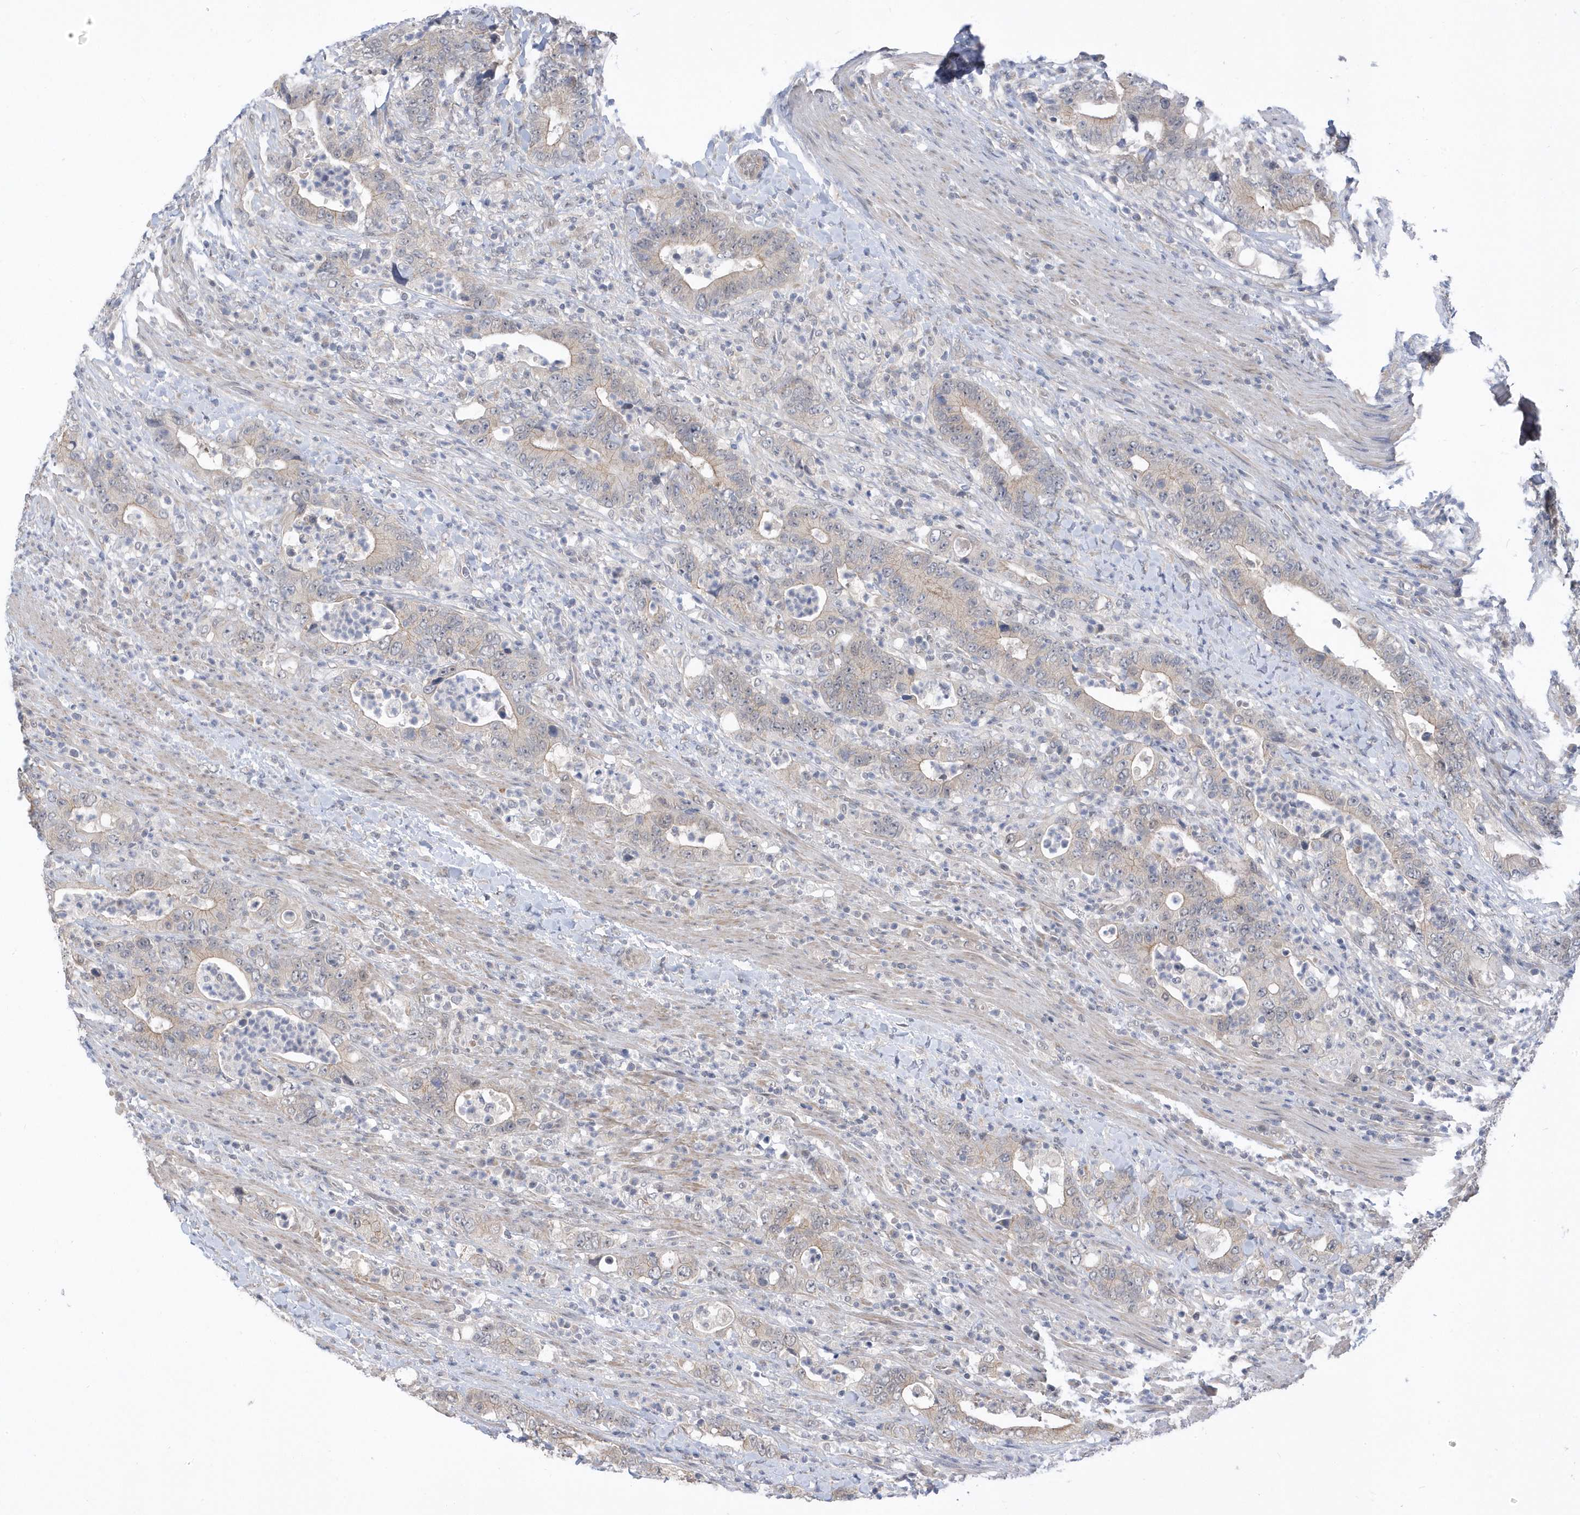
{"staining": {"intensity": "weak", "quantity": "<25%", "location": "cytoplasmic/membranous"}, "tissue": "colorectal cancer", "cell_type": "Tumor cells", "image_type": "cancer", "snomed": [{"axis": "morphology", "description": "Adenocarcinoma, NOS"}, {"axis": "topography", "description": "Colon"}], "caption": "Tumor cells are negative for brown protein staining in adenocarcinoma (colorectal). (Brightfield microscopy of DAB immunohistochemistry (IHC) at high magnification).", "gene": "USP53", "patient": {"sex": "female", "age": 75}}